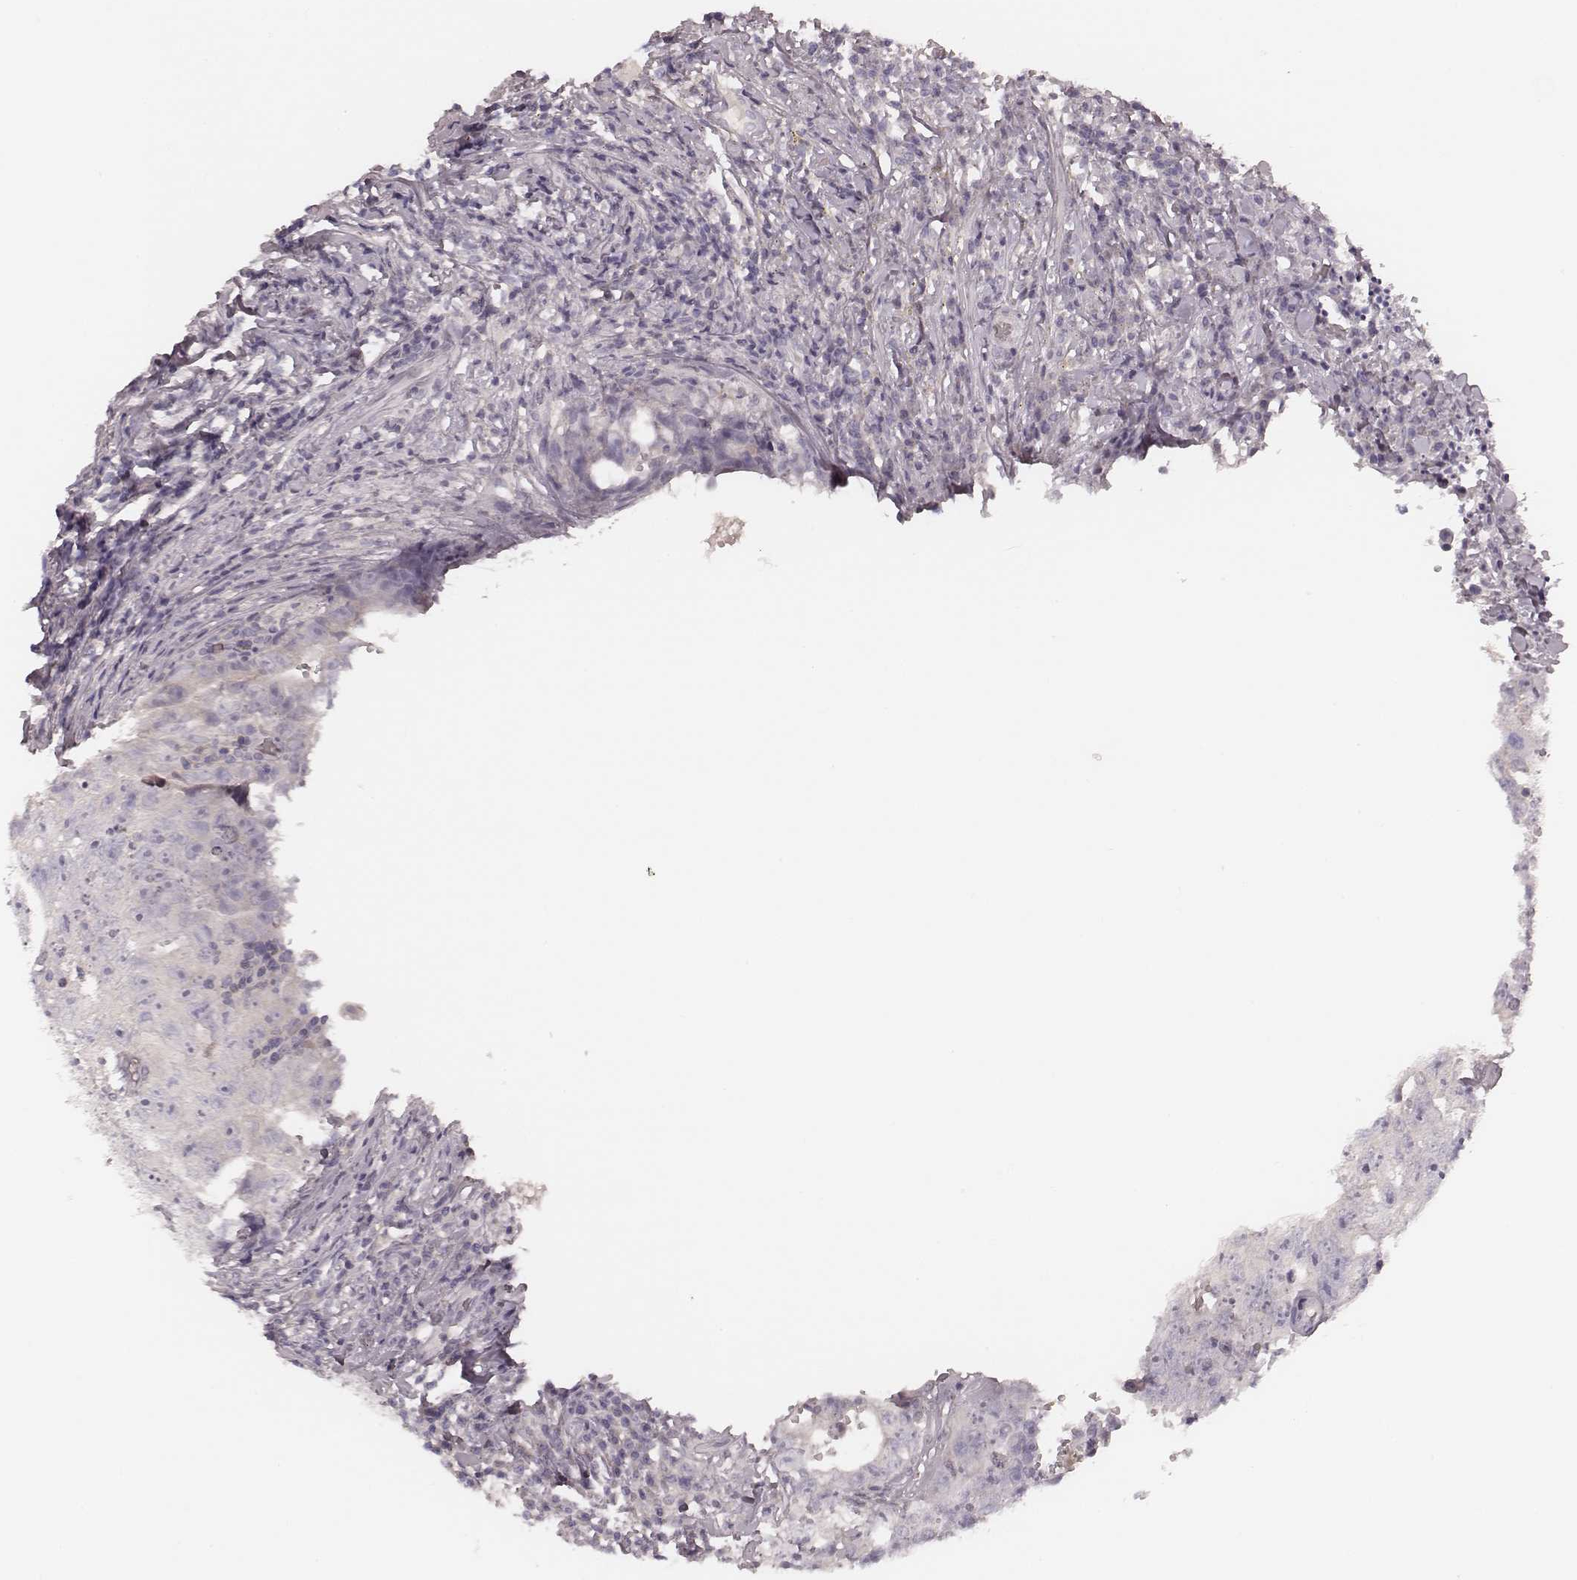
{"staining": {"intensity": "negative", "quantity": "none", "location": "none"}, "tissue": "testis cancer", "cell_type": "Tumor cells", "image_type": "cancer", "snomed": [{"axis": "morphology", "description": "Carcinoma, Embryonal, NOS"}, {"axis": "topography", "description": "Testis"}], "caption": "DAB immunohistochemical staining of testis cancer (embryonal carcinoma) shows no significant positivity in tumor cells.", "gene": "MSX1", "patient": {"sex": "male", "age": 36}}